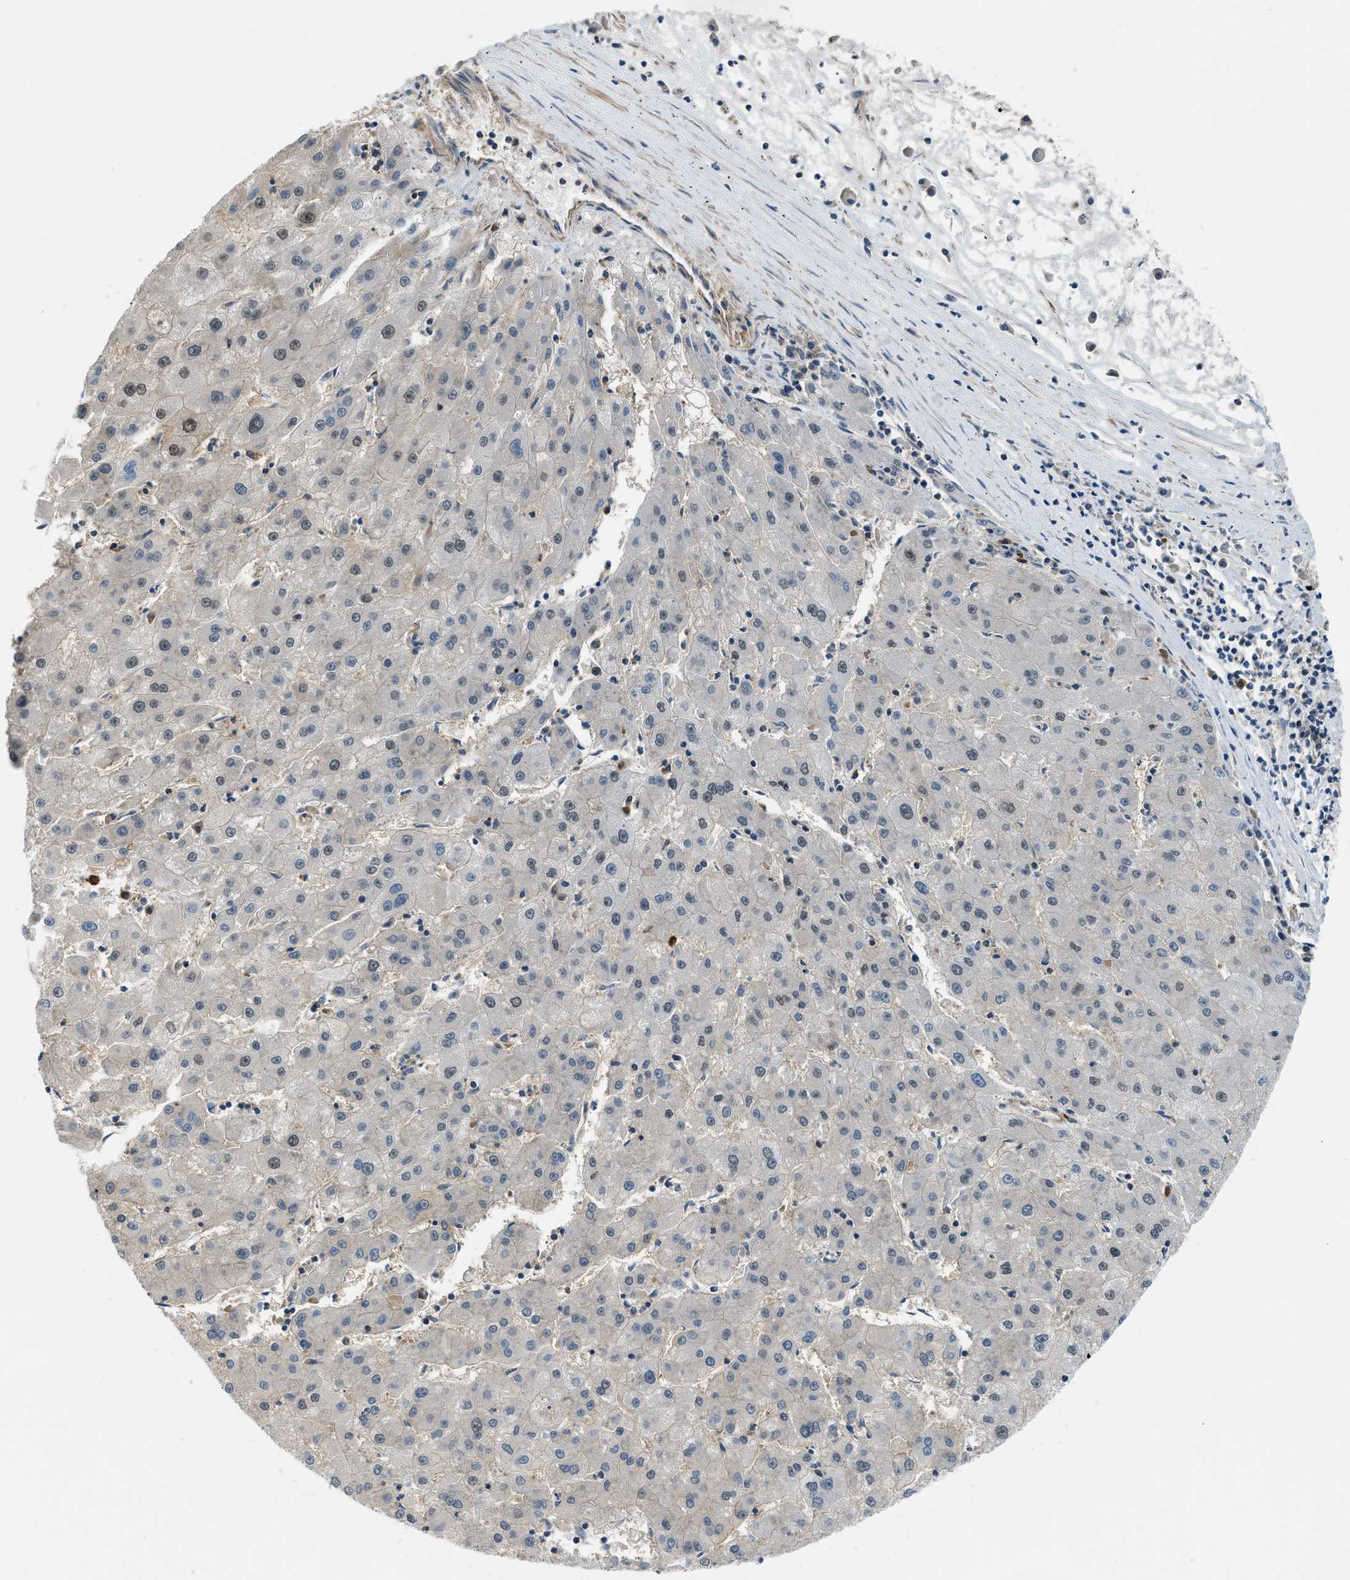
{"staining": {"intensity": "weak", "quantity": "<25%", "location": "nuclear"}, "tissue": "liver cancer", "cell_type": "Tumor cells", "image_type": "cancer", "snomed": [{"axis": "morphology", "description": "Carcinoma, Hepatocellular, NOS"}, {"axis": "topography", "description": "Liver"}], "caption": "Liver cancer (hepatocellular carcinoma) was stained to show a protein in brown. There is no significant expression in tumor cells. Brightfield microscopy of immunohistochemistry stained with DAB (3,3'-diaminobenzidine) (brown) and hematoxylin (blue), captured at high magnification.", "gene": "CBLB", "patient": {"sex": "male", "age": 72}}